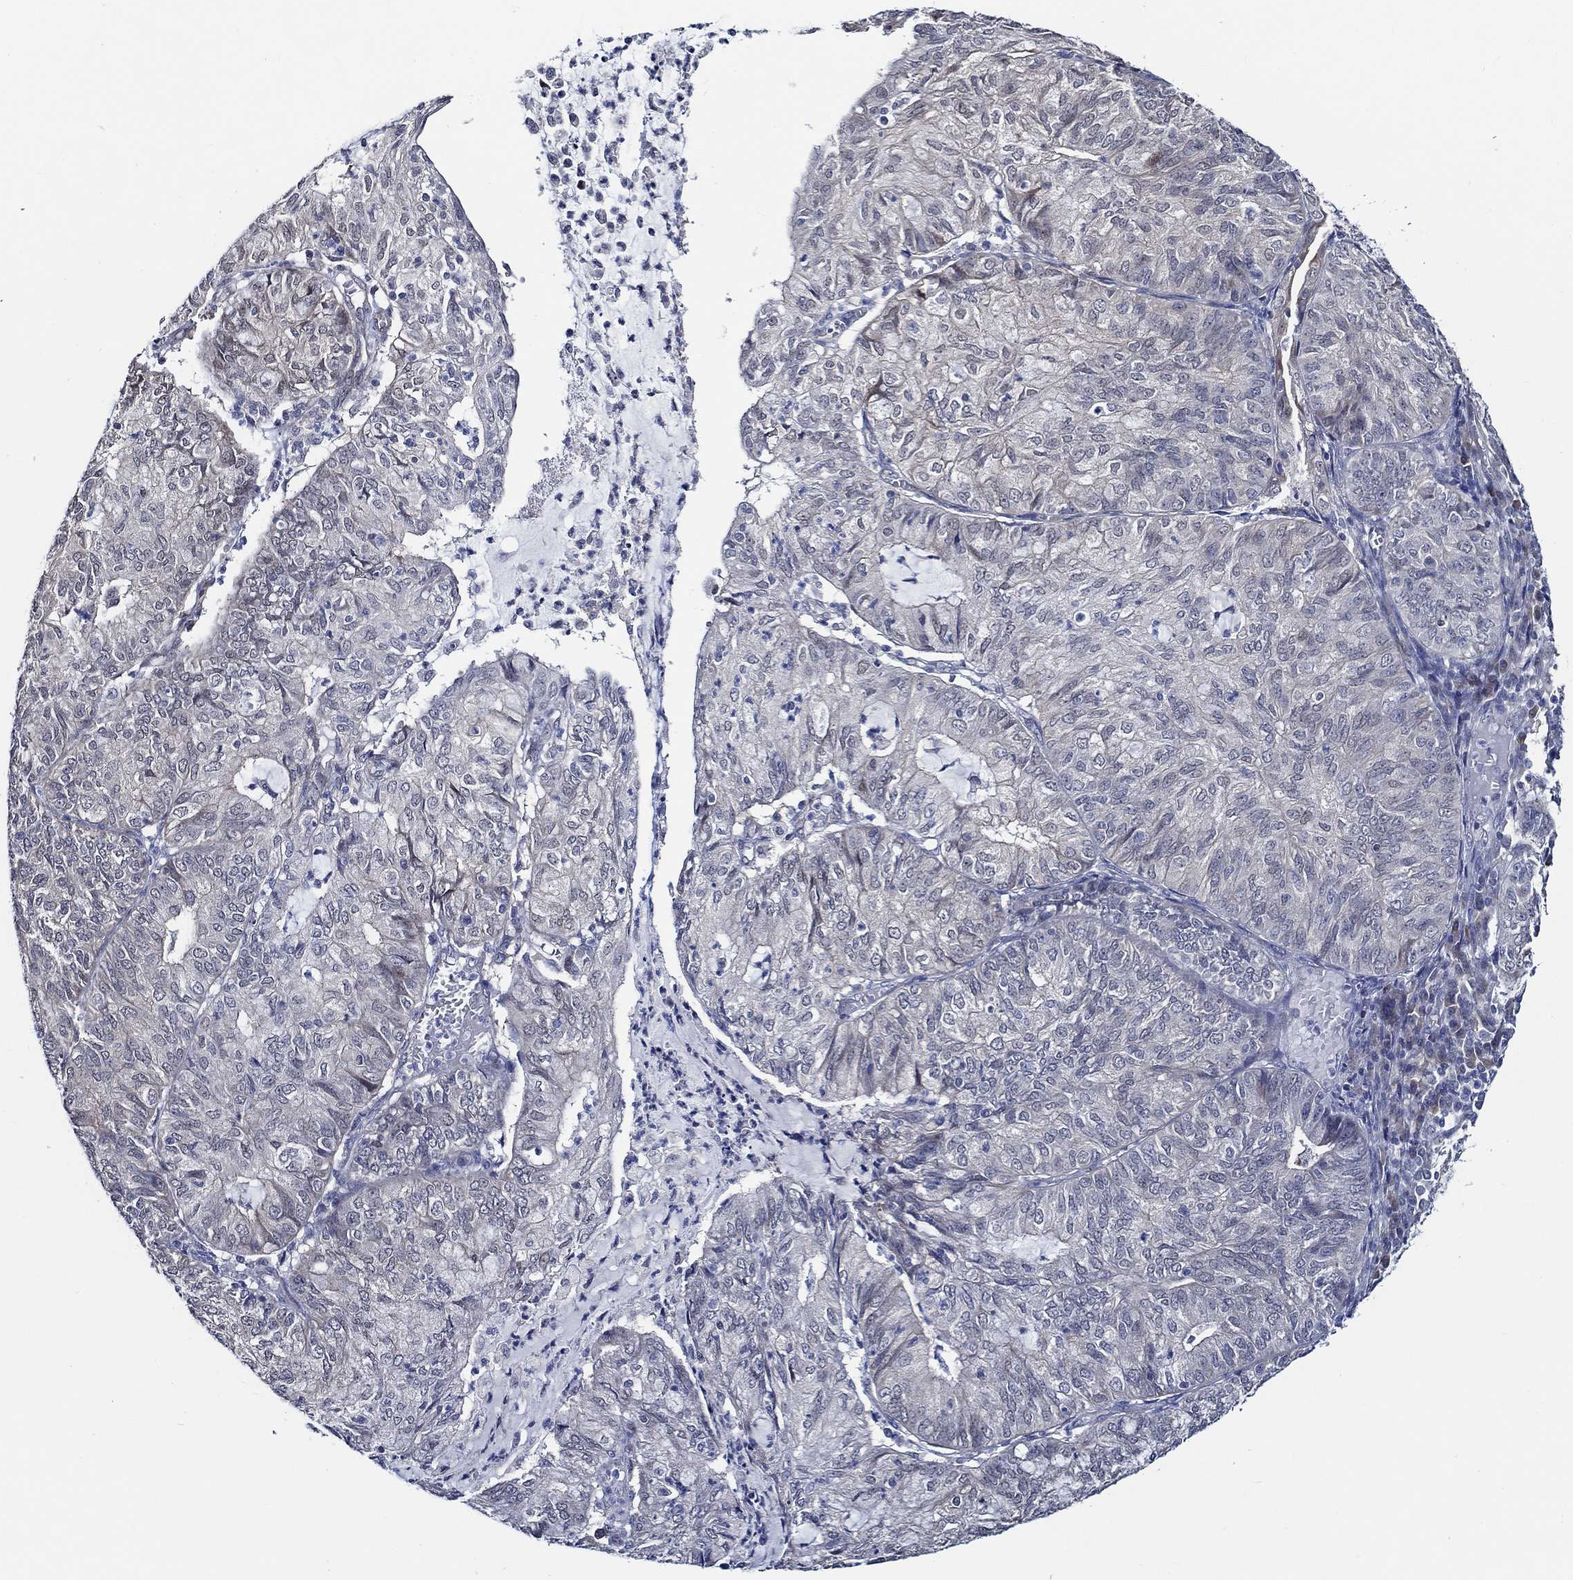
{"staining": {"intensity": "negative", "quantity": "none", "location": "none"}, "tissue": "endometrial cancer", "cell_type": "Tumor cells", "image_type": "cancer", "snomed": [{"axis": "morphology", "description": "Adenocarcinoma, NOS"}, {"axis": "topography", "description": "Endometrium"}], "caption": "Protein analysis of adenocarcinoma (endometrial) exhibits no significant expression in tumor cells.", "gene": "C8orf48", "patient": {"sex": "female", "age": 82}}